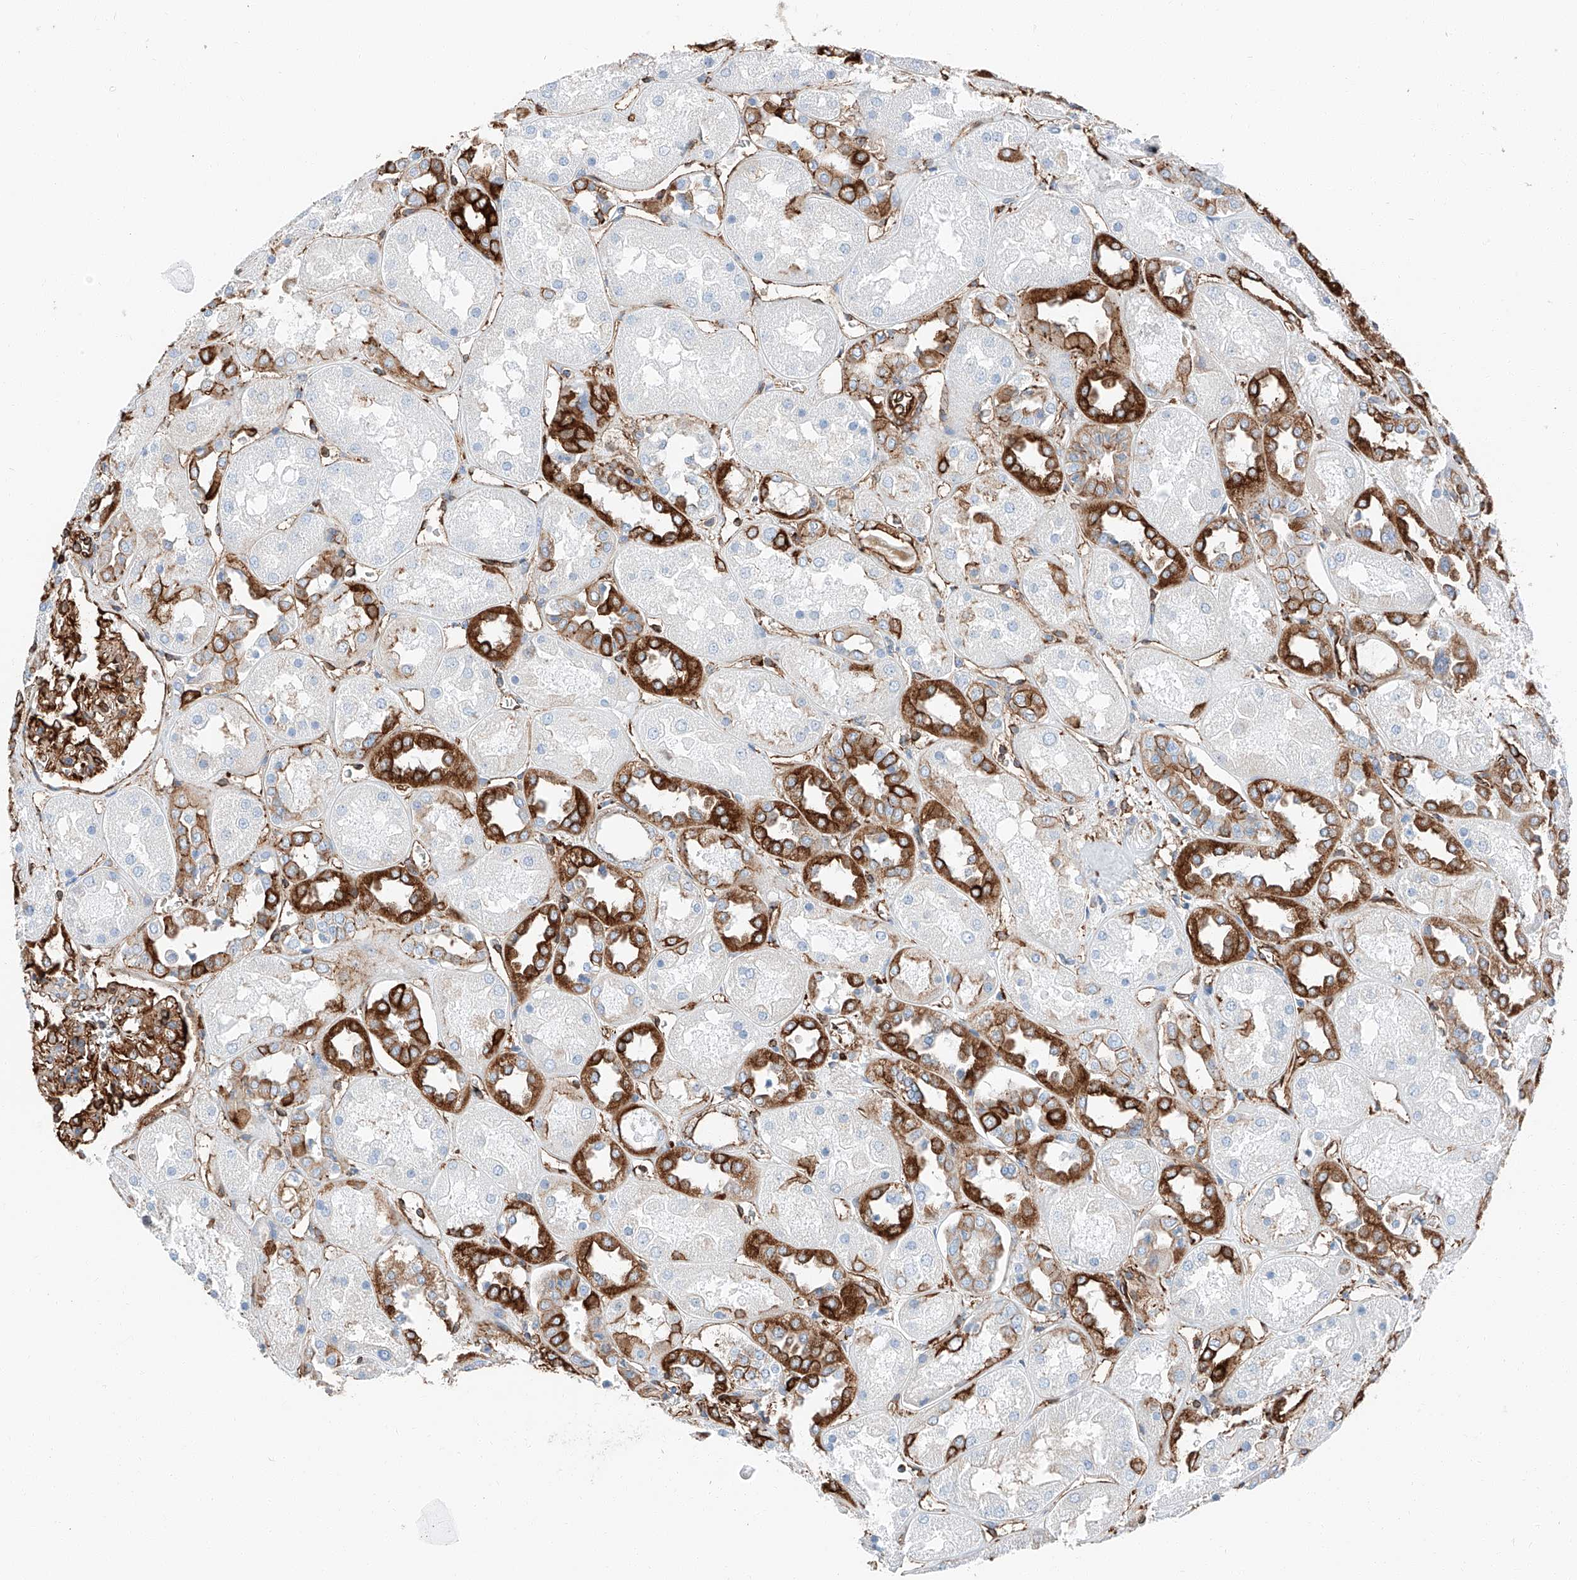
{"staining": {"intensity": "strong", "quantity": ">75%", "location": "cytoplasmic/membranous"}, "tissue": "kidney", "cell_type": "Cells in glomeruli", "image_type": "normal", "snomed": [{"axis": "morphology", "description": "Normal tissue, NOS"}, {"axis": "topography", "description": "Kidney"}], "caption": "DAB immunohistochemical staining of normal human kidney exhibits strong cytoplasmic/membranous protein expression in approximately >75% of cells in glomeruli. (IHC, brightfield microscopy, high magnification).", "gene": "ZNF804A", "patient": {"sex": "male", "age": 70}}